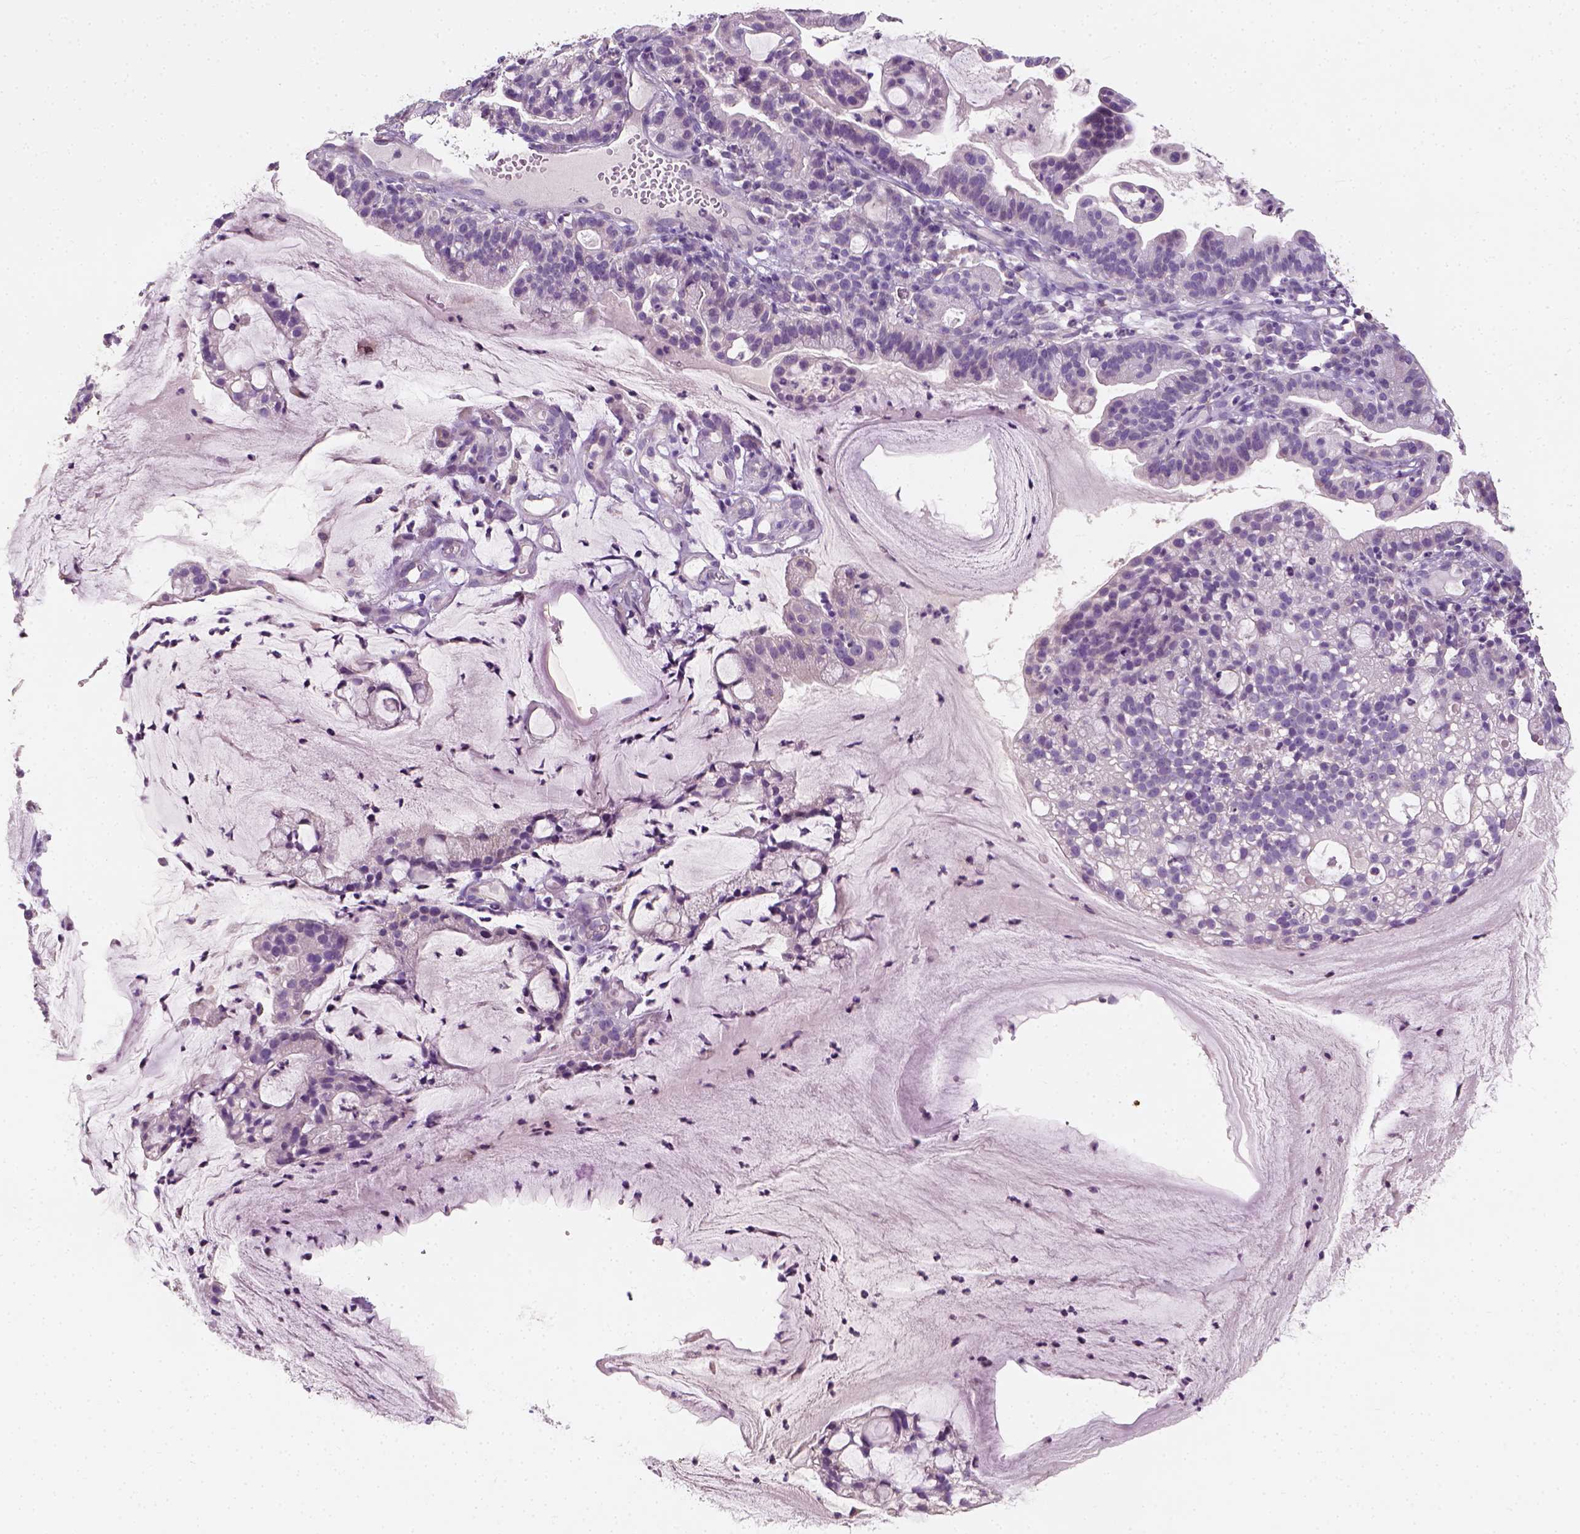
{"staining": {"intensity": "negative", "quantity": "none", "location": "none"}, "tissue": "cervical cancer", "cell_type": "Tumor cells", "image_type": "cancer", "snomed": [{"axis": "morphology", "description": "Adenocarcinoma, NOS"}, {"axis": "topography", "description": "Cervix"}], "caption": "DAB (3,3'-diaminobenzidine) immunohistochemical staining of human cervical adenocarcinoma displays no significant staining in tumor cells.", "gene": "DHCR24", "patient": {"sex": "female", "age": 41}}